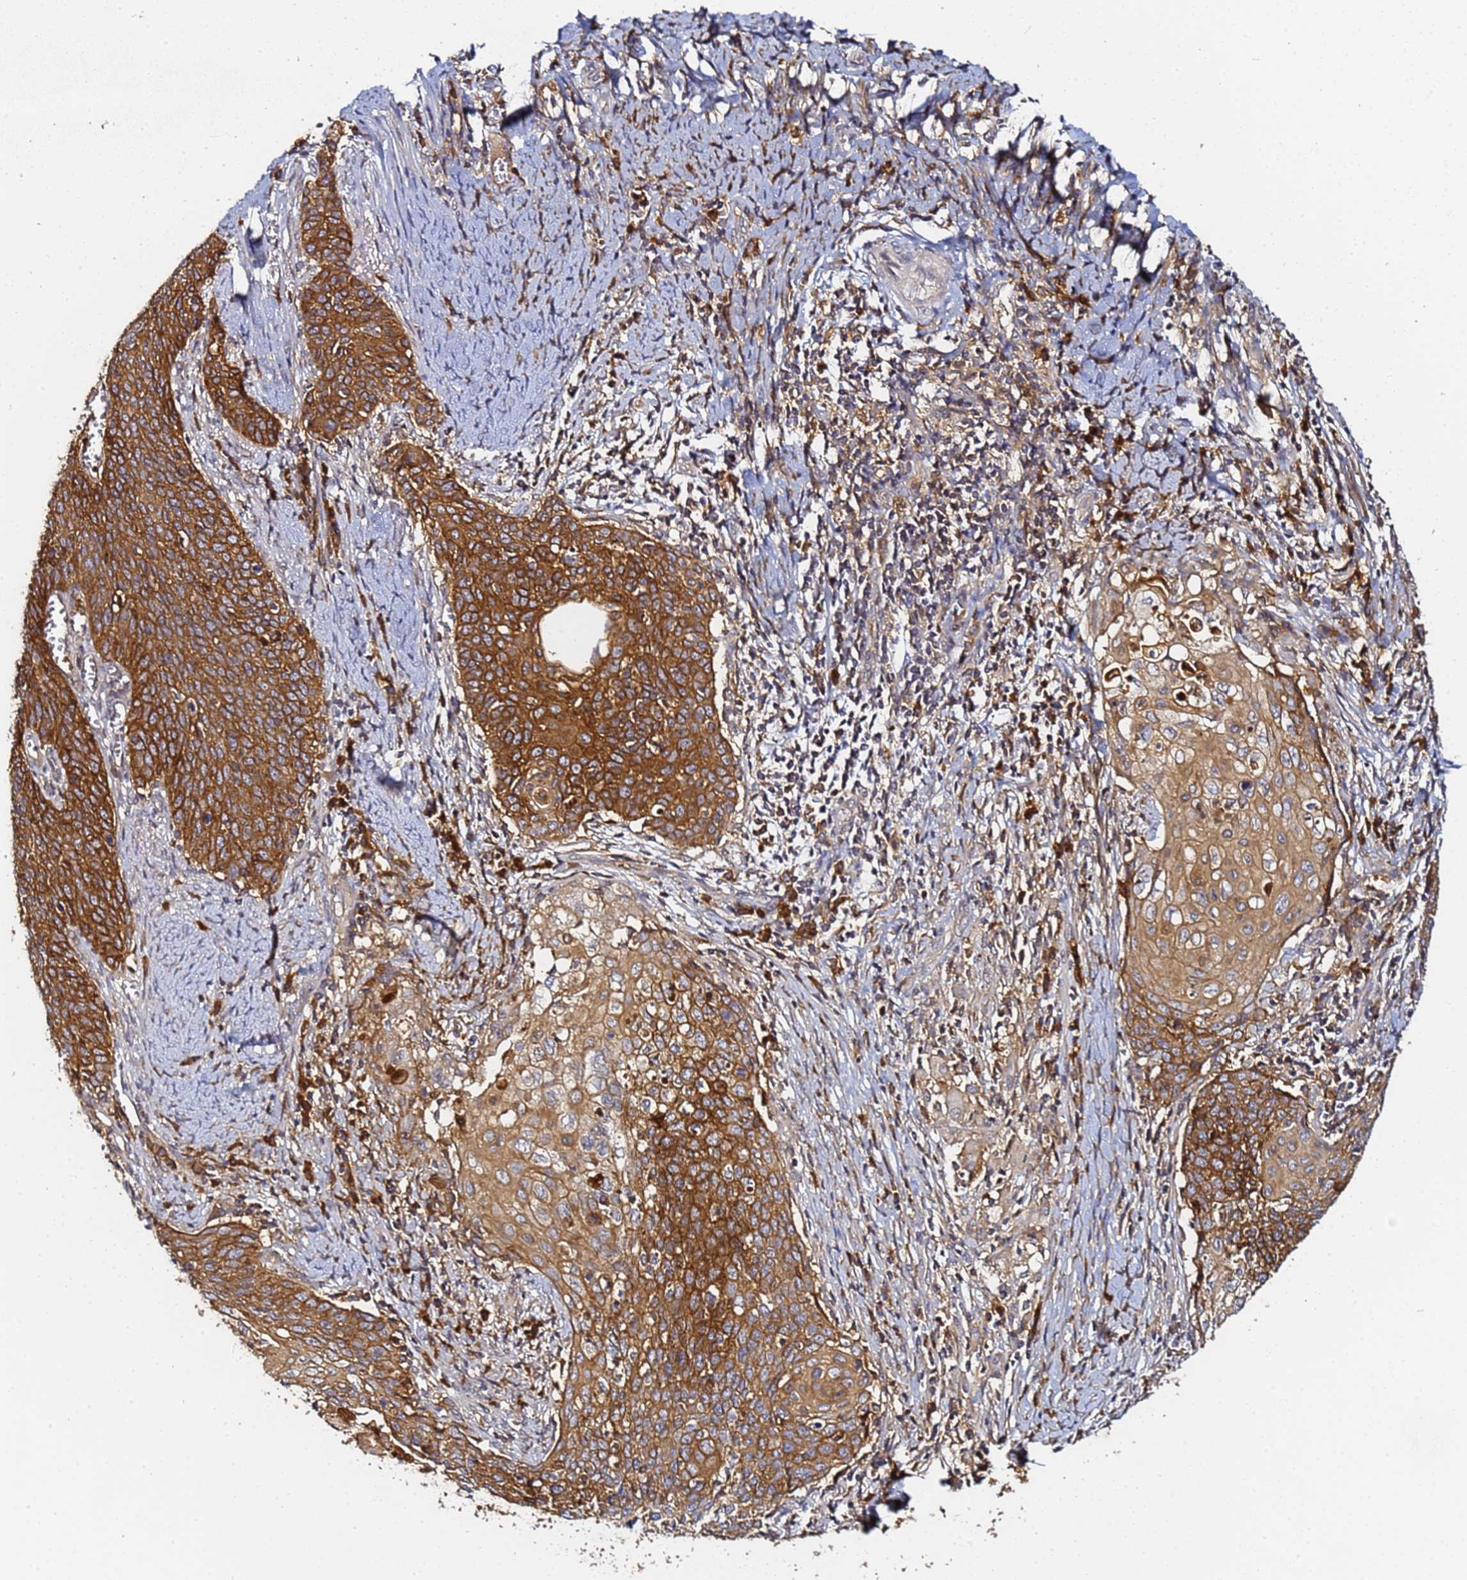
{"staining": {"intensity": "moderate", "quantity": ">75%", "location": "cytoplasmic/membranous"}, "tissue": "cervical cancer", "cell_type": "Tumor cells", "image_type": "cancer", "snomed": [{"axis": "morphology", "description": "Squamous cell carcinoma, NOS"}, {"axis": "topography", "description": "Cervix"}], "caption": "The micrograph exhibits staining of cervical cancer (squamous cell carcinoma), revealing moderate cytoplasmic/membranous protein positivity (brown color) within tumor cells.", "gene": "LRRC69", "patient": {"sex": "female", "age": 39}}